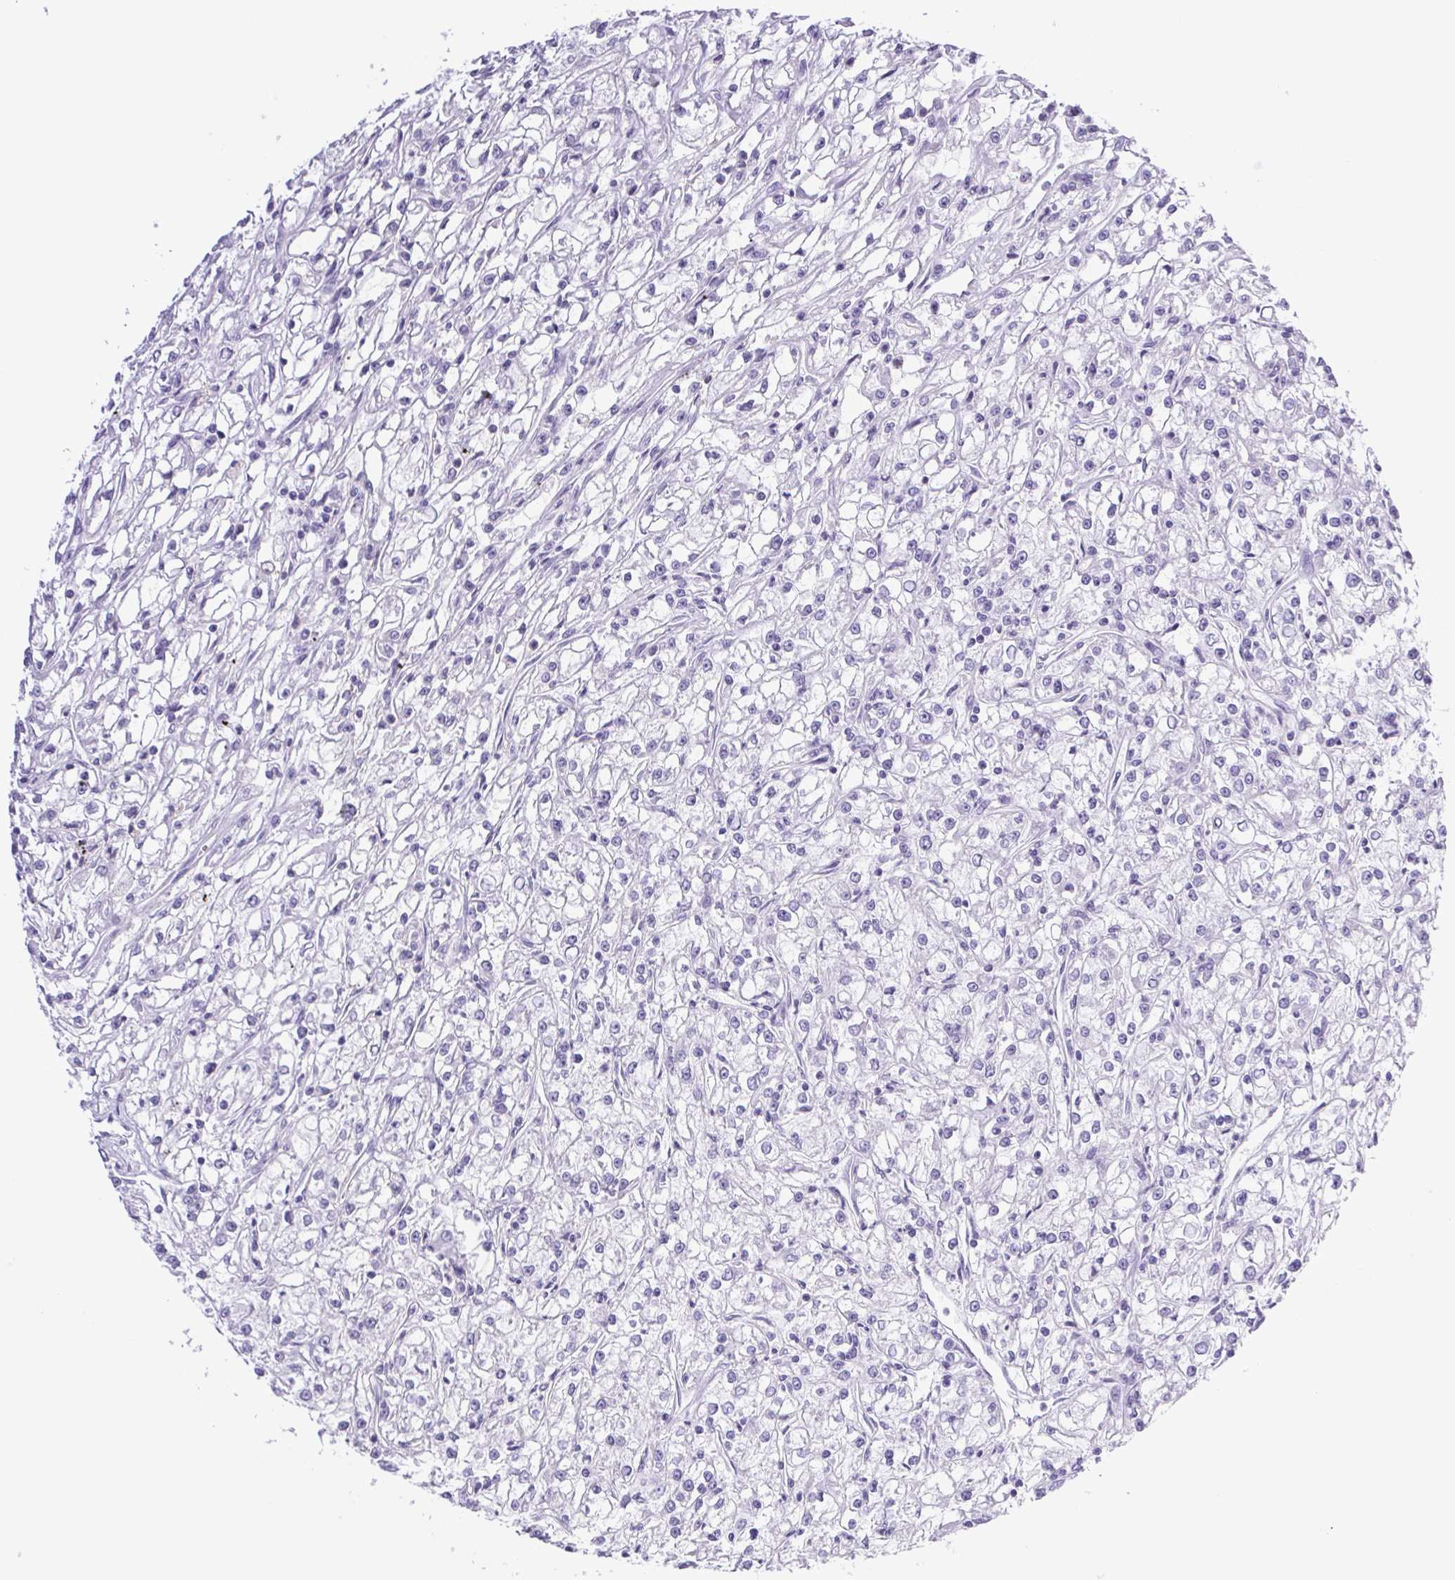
{"staining": {"intensity": "negative", "quantity": "none", "location": "none"}, "tissue": "renal cancer", "cell_type": "Tumor cells", "image_type": "cancer", "snomed": [{"axis": "morphology", "description": "Adenocarcinoma, NOS"}, {"axis": "topography", "description": "Kidney"}], "caption": "An immunohistochemistry (IHC) histopathology image of adenocarcinoma (renal) is shown. There is no staining in tumor cells of adenocarcinoma (renal). (DAB (3,3'-diaminobenzidine) immunohistochemistry visualized using brightfield microscopy, high magnification).", "gene": "SYNPR", "patient": {"sex": "female", "age": 59}}